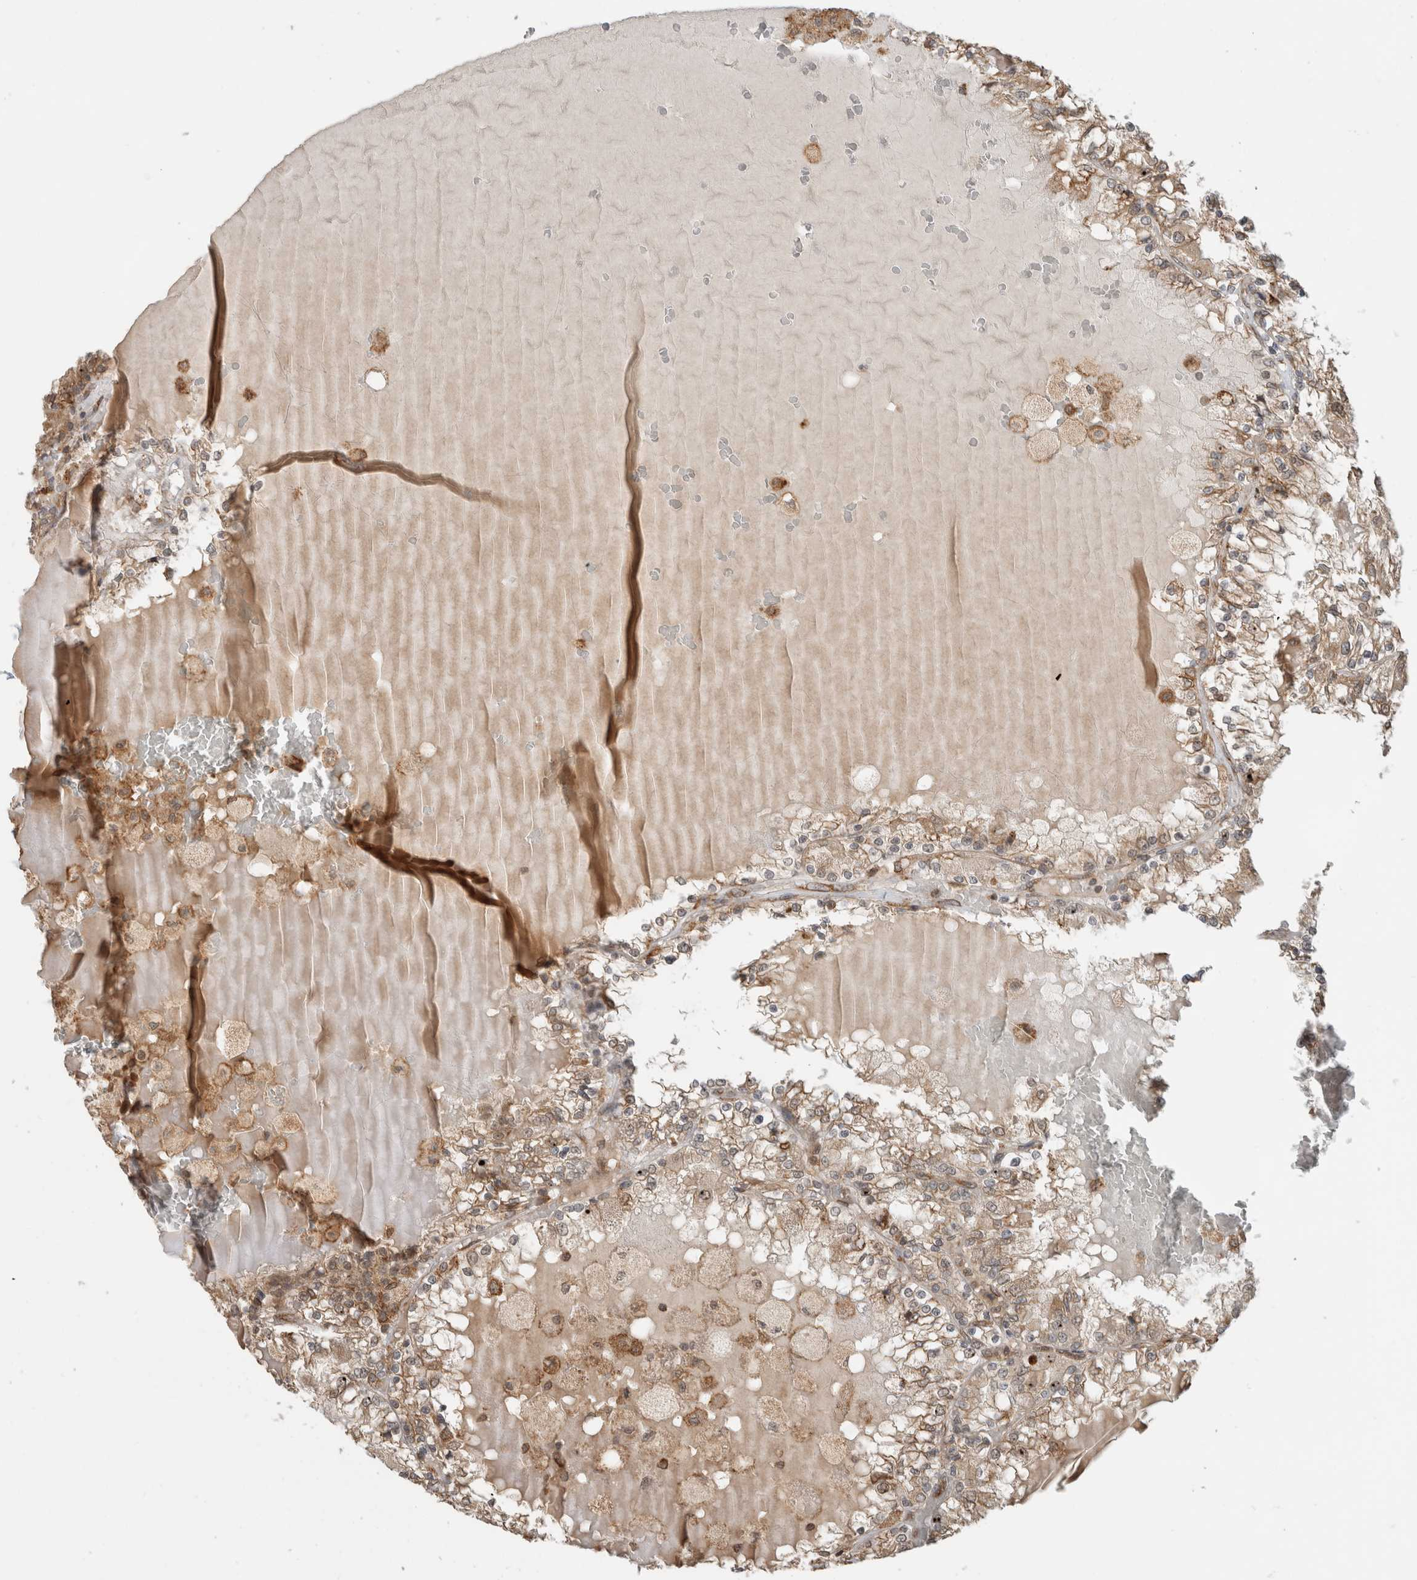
{"staining": {"intensity": "weak", "quantity": ">75%", "location": "cytoplasmic/membranous"}, "tissue": "renal cancer", "cell_type": "Tumor cells", "image_type": "cancer", "snomed": [{"axis": "morphology", "description": "Adenocarcinoma, NOS"}, {"axis": "topography", "description": "Kidney"}], "caption": "High-power microscopy captured an immunohistochemistry (IHC) histopathology image of renal cancer (adenocarcinoma), revealing weak cytoplasmic/membranous staining in approximately >75% of tumor cells.", "gene": "MS4A7", "patient": {"sex": "female", "age": 56}}